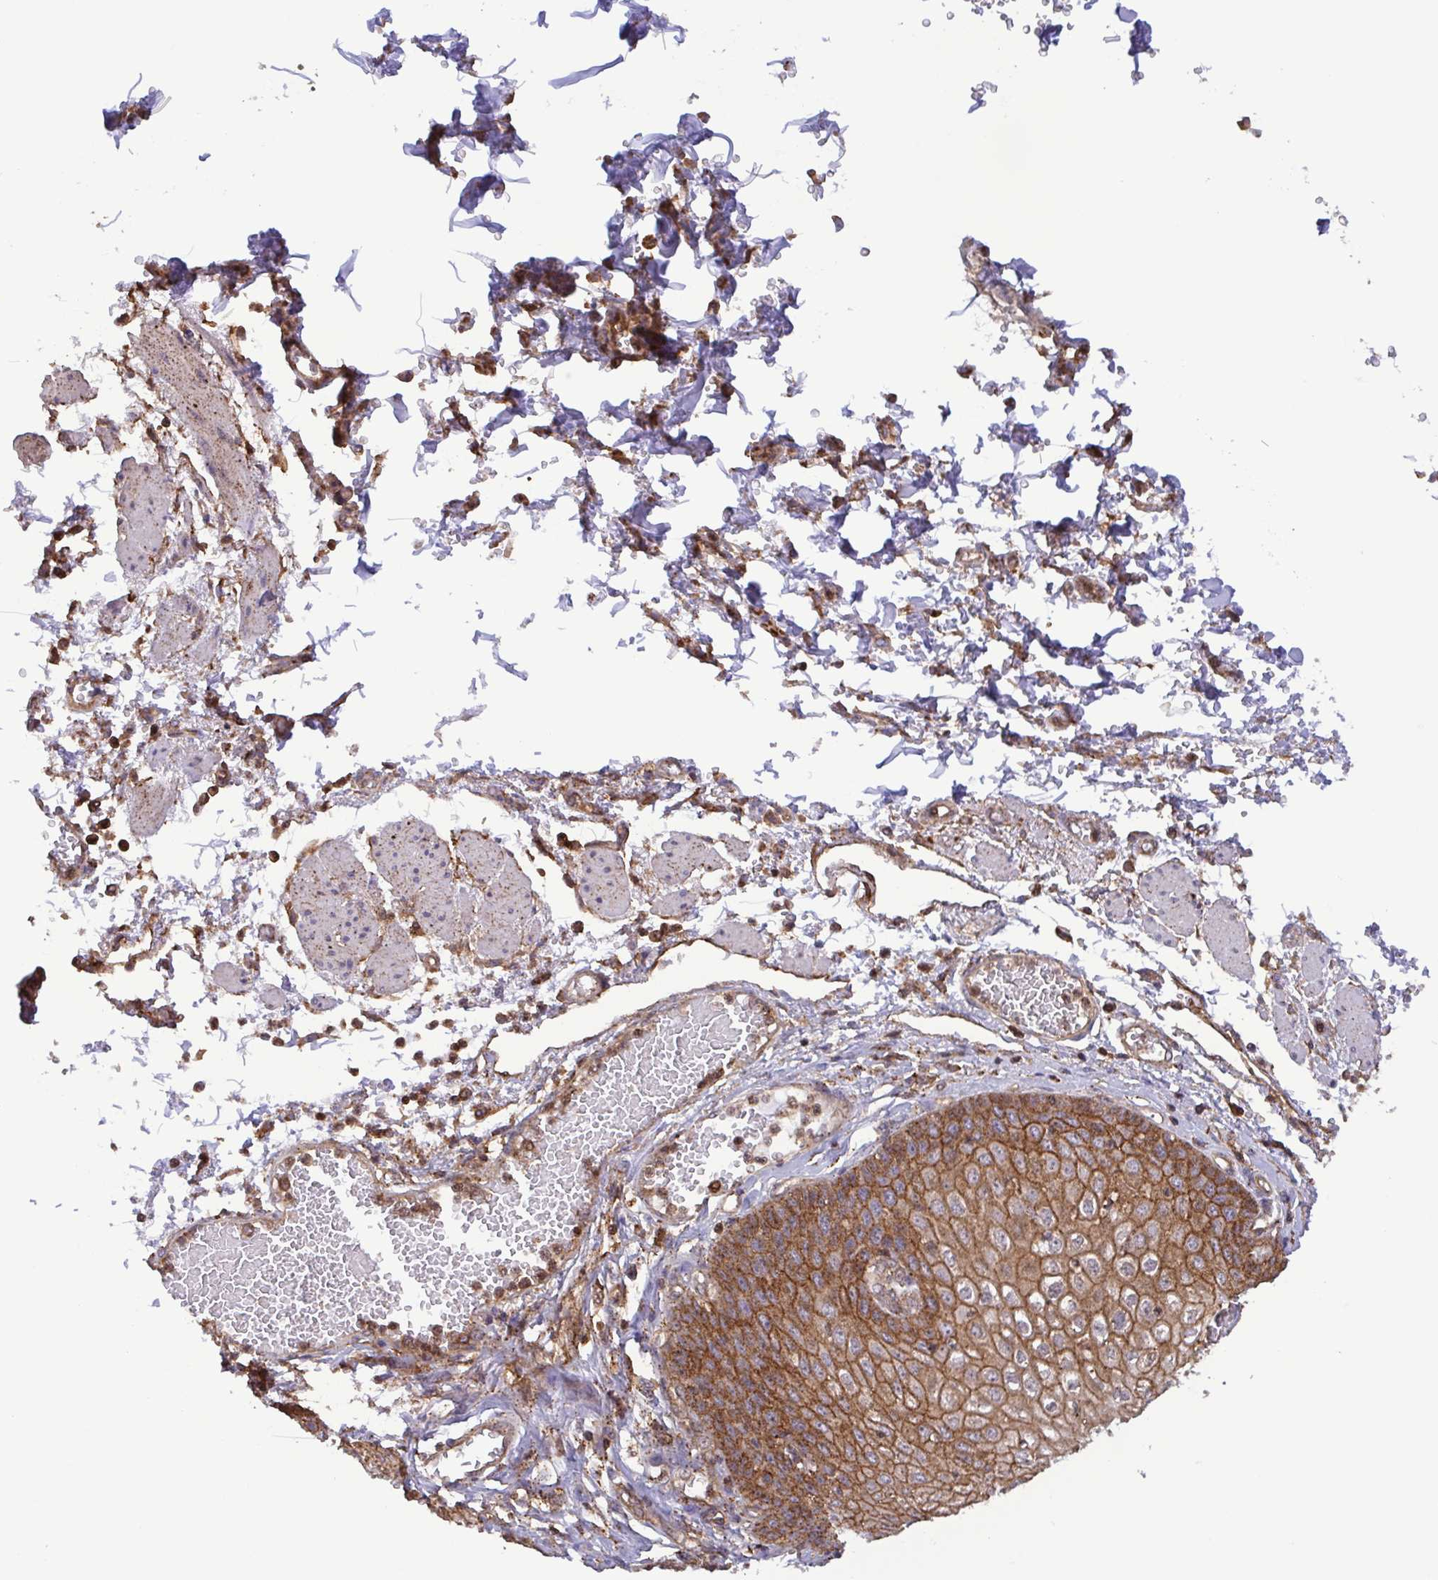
{"staining": {"intensity": "moderate", "quantity": "25%-75%", "location": "cytoplasmic/membranous,nuclear"}, "tissue": "esophagus", "cell_type": "Squamous epithelial cells", "image_type": "normal", "snomed": [{"axis": "morphology", "description": "Normal tissue, NOS"}, {"axis": "morphology", "description": "Adenocarcinoma, NOS"}, {"axis": "topography", "description": "Esophagus"}], "caption": "Esophagus stained for a protein displays moderate cytoplasmic/membranous,nuclear positivity in squamous epithelial cells. The staining is performed using DAB (3,3'-diaminobenzidine) brown chromogen to label protein expression. The nuclei are counter-stained blue using hematoxylin.", "gene": "CHMP1B", "patient": {"sex": "male", "age": 81}}